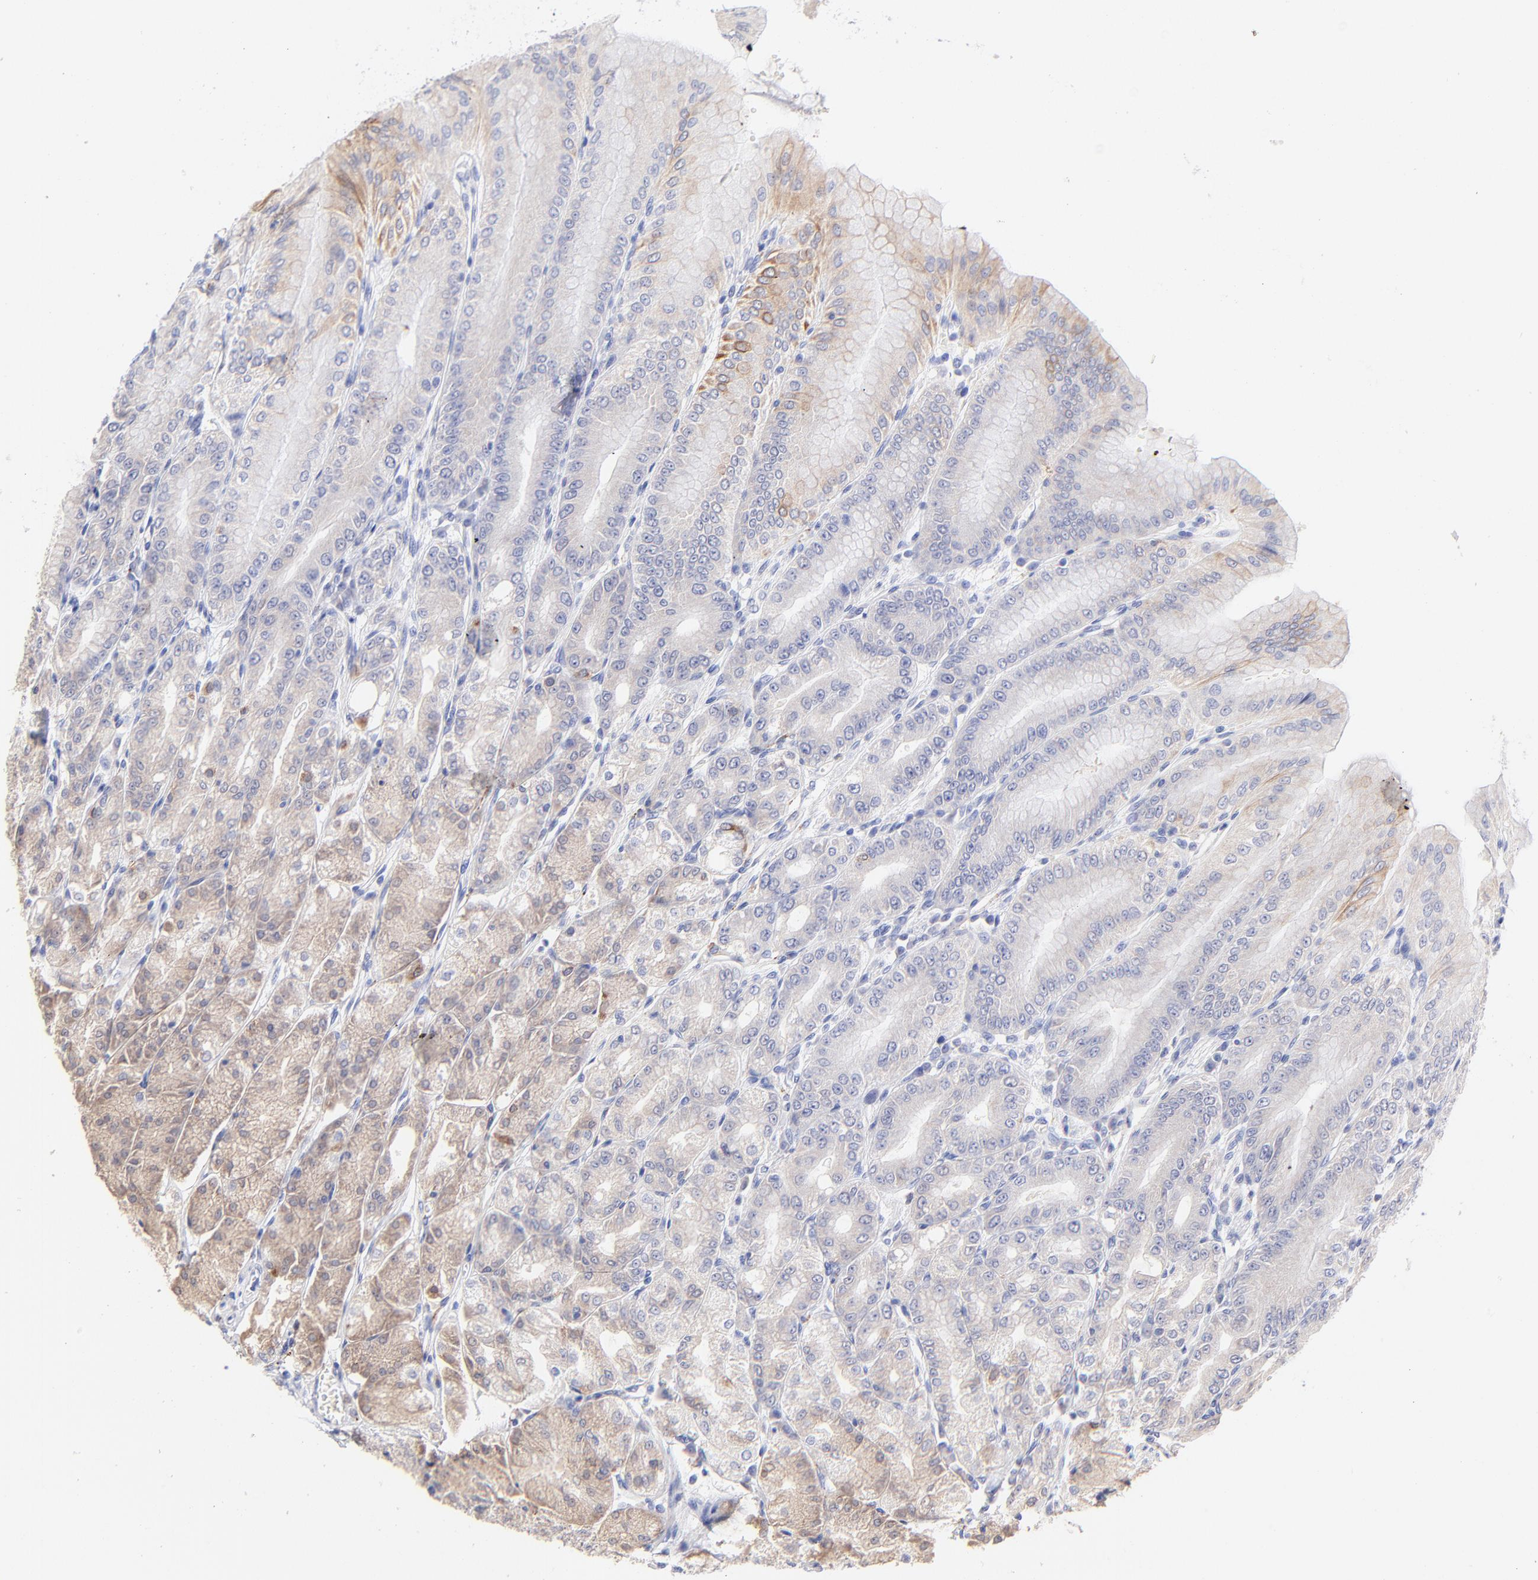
{"staining": {"intensity": "moderate", "quantity": "25%-75%", "location": "cytoplasmic/membranous"}, "tissue": "stomach", "cell_type": "Glandular cells", "image_type": "normal", "snomed": [{"axis": "morphology", "description": "Normal tissue, NOS"}, {"axis": "topography", "description": "Stomach, lower"}], "caption": "Brown immunohistochemical staining in benign human stomach reveals moderate cytoplasmic/membranous staining in approximately 25%-75% of glandular cells.", "gene": "RAB3A", "patient": {"sex": "male", "age": 71}}